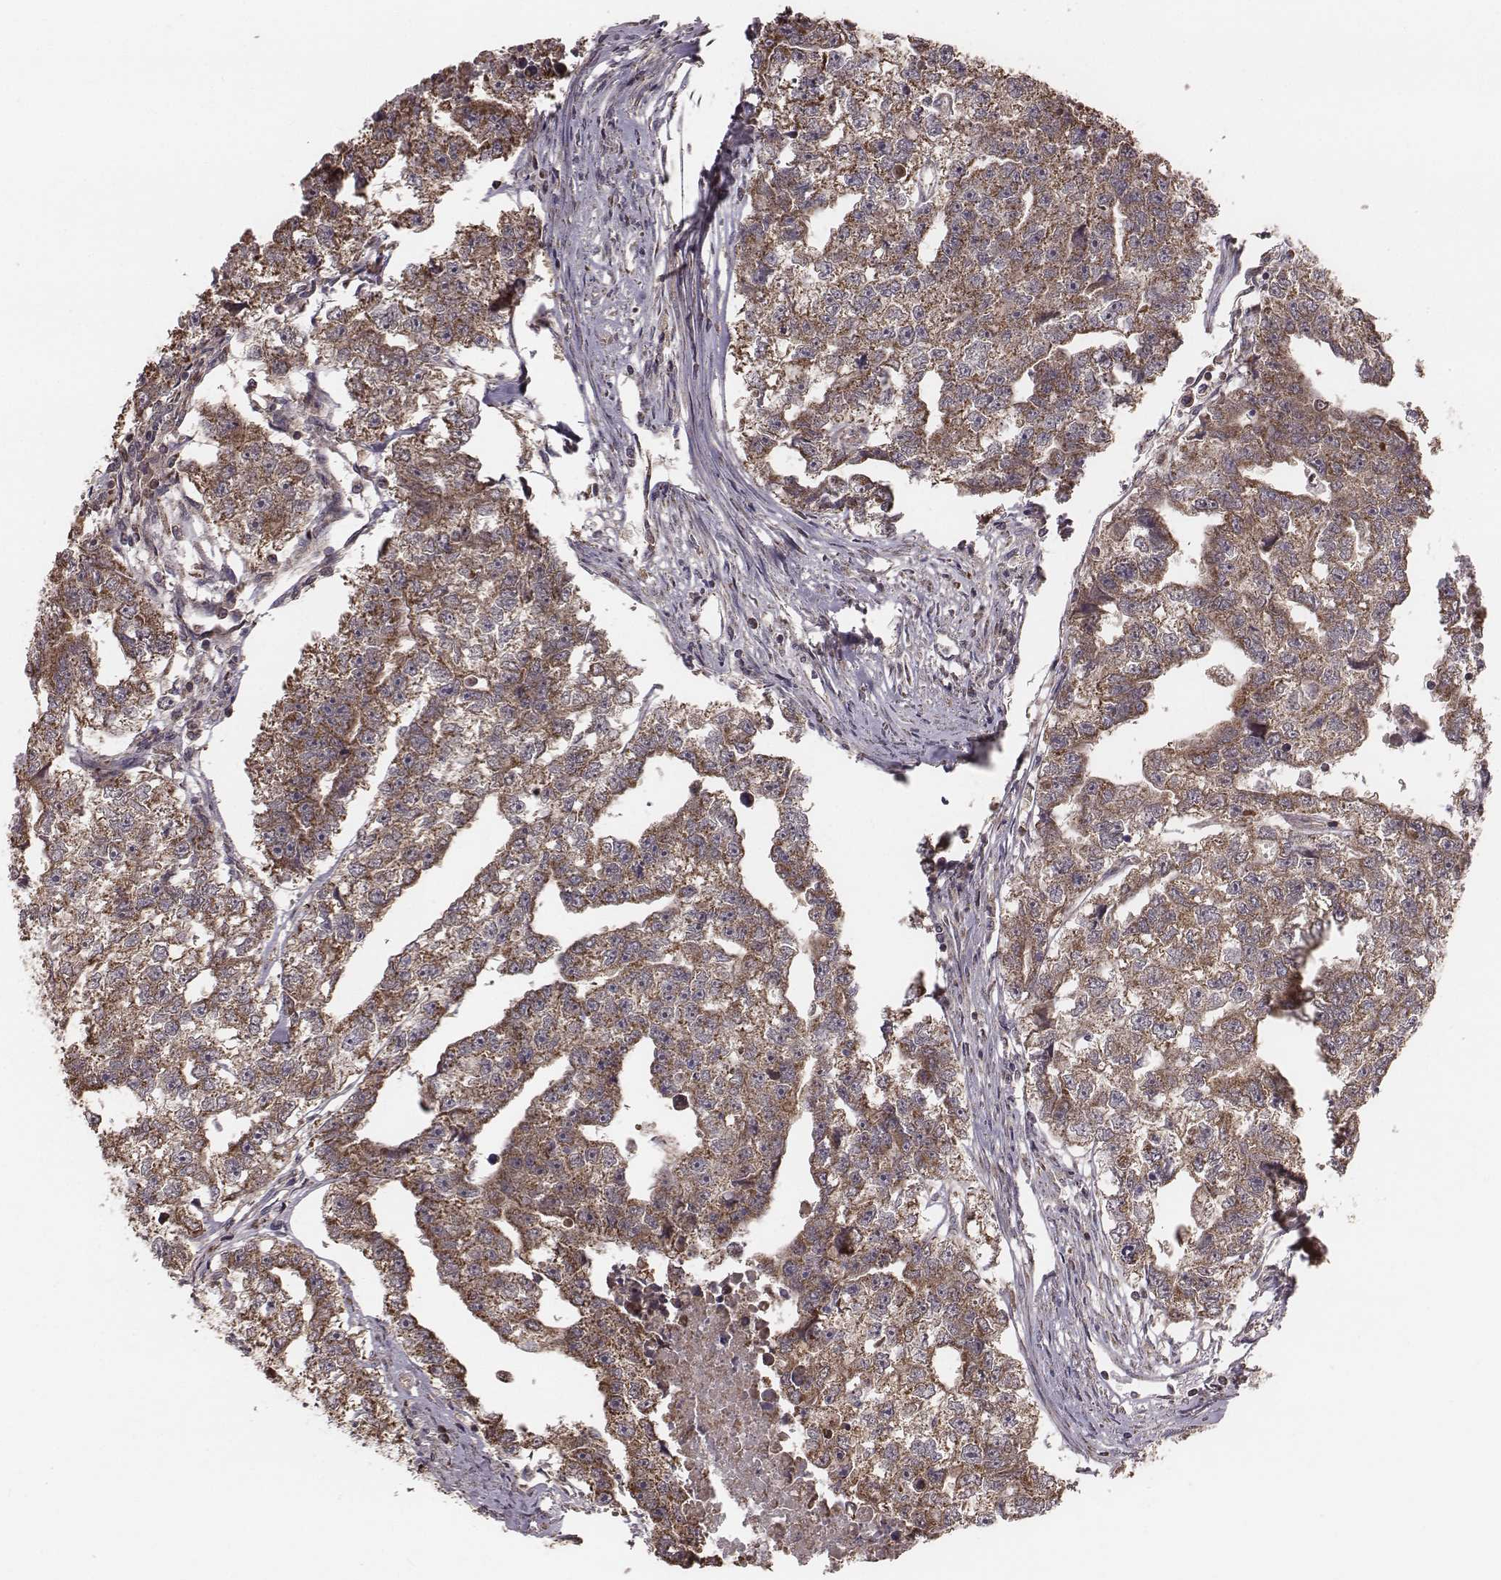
{"staining": {"intensity": "strong", "quantity": ">75%", "location": "cytoplasmic/membranous"}, "tissue": "testis cancer", "cell_type": "Tumor cells", "image_type": "cancer", "snomed": [{"axis": "morphology", "description": "Carcinoma, Embryonal, NOS"}, {"axis": "morphology", "description": "Teratoma, malignant, NOS"}, {"axis": "topography", "description": "Testis"}], "caption": "The histopathology image displays staining of testis cancer (malignant teratoma), revealing strong cytoplasmic/membranous protein positivity (brown color) within tumor cells.", "gene": "PDCD2L", "patient": {"sex": "male", "age": 44}}